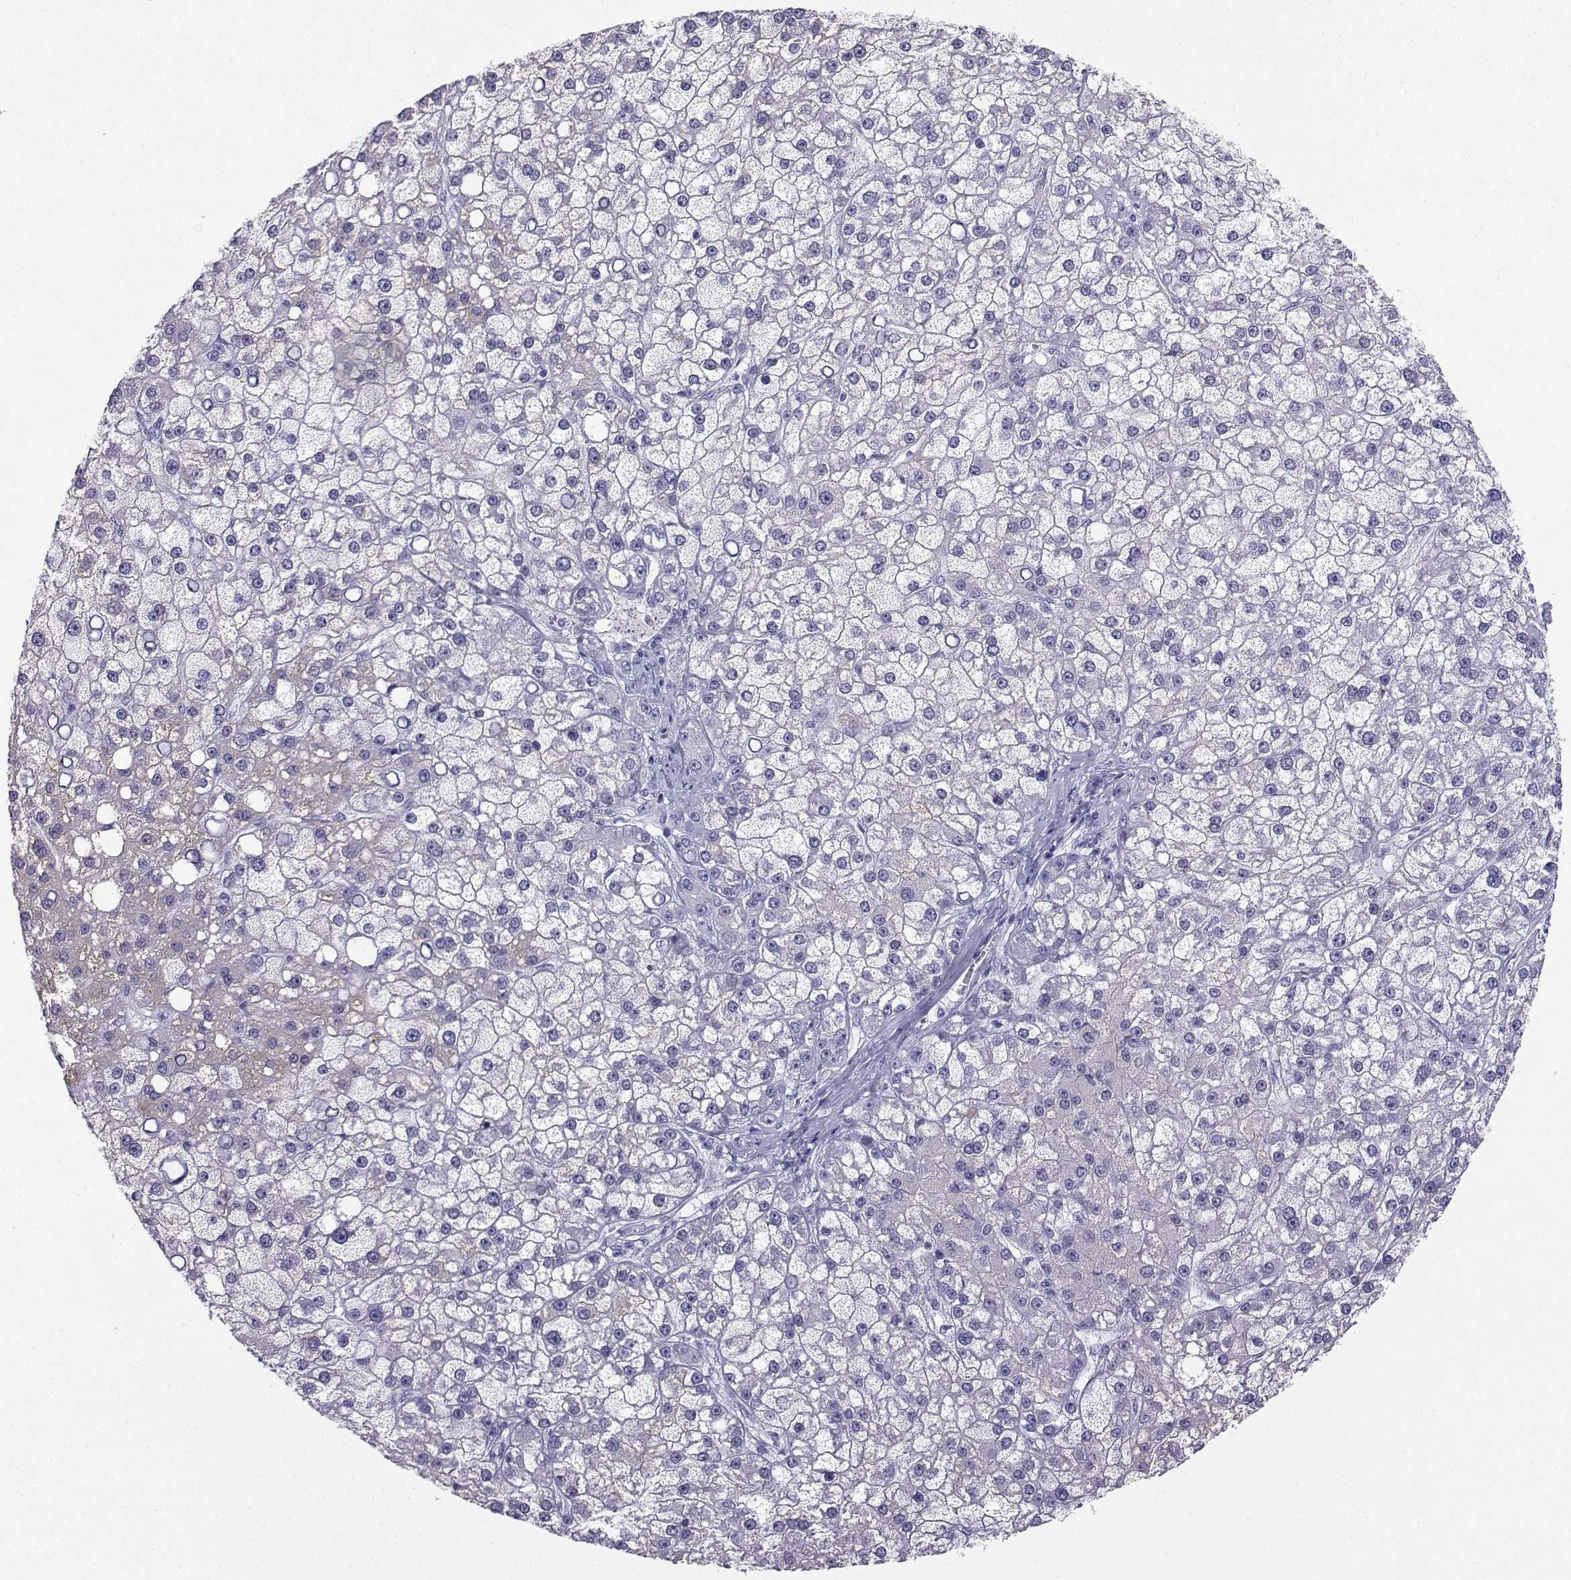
{"staining": {"intensity": "negative", "quantity": "none", "location": "none"}, "tissue": "liver cancer", "cell_type": "Tumor cells", "image_type": "cancer", "snomed": [{"axis": "morphology", "description": "Carcinoma, Hepatocellular, NOS"}, {"axis": "topography", "description": "Liver"}], "caption": "This is an IHC histopathology image of liver cancer (hepatocellular carcinoma). There is no expression in tumor cells.", "gene": "SLC18A2", "patient": {"sex": "male", "age": 67}}